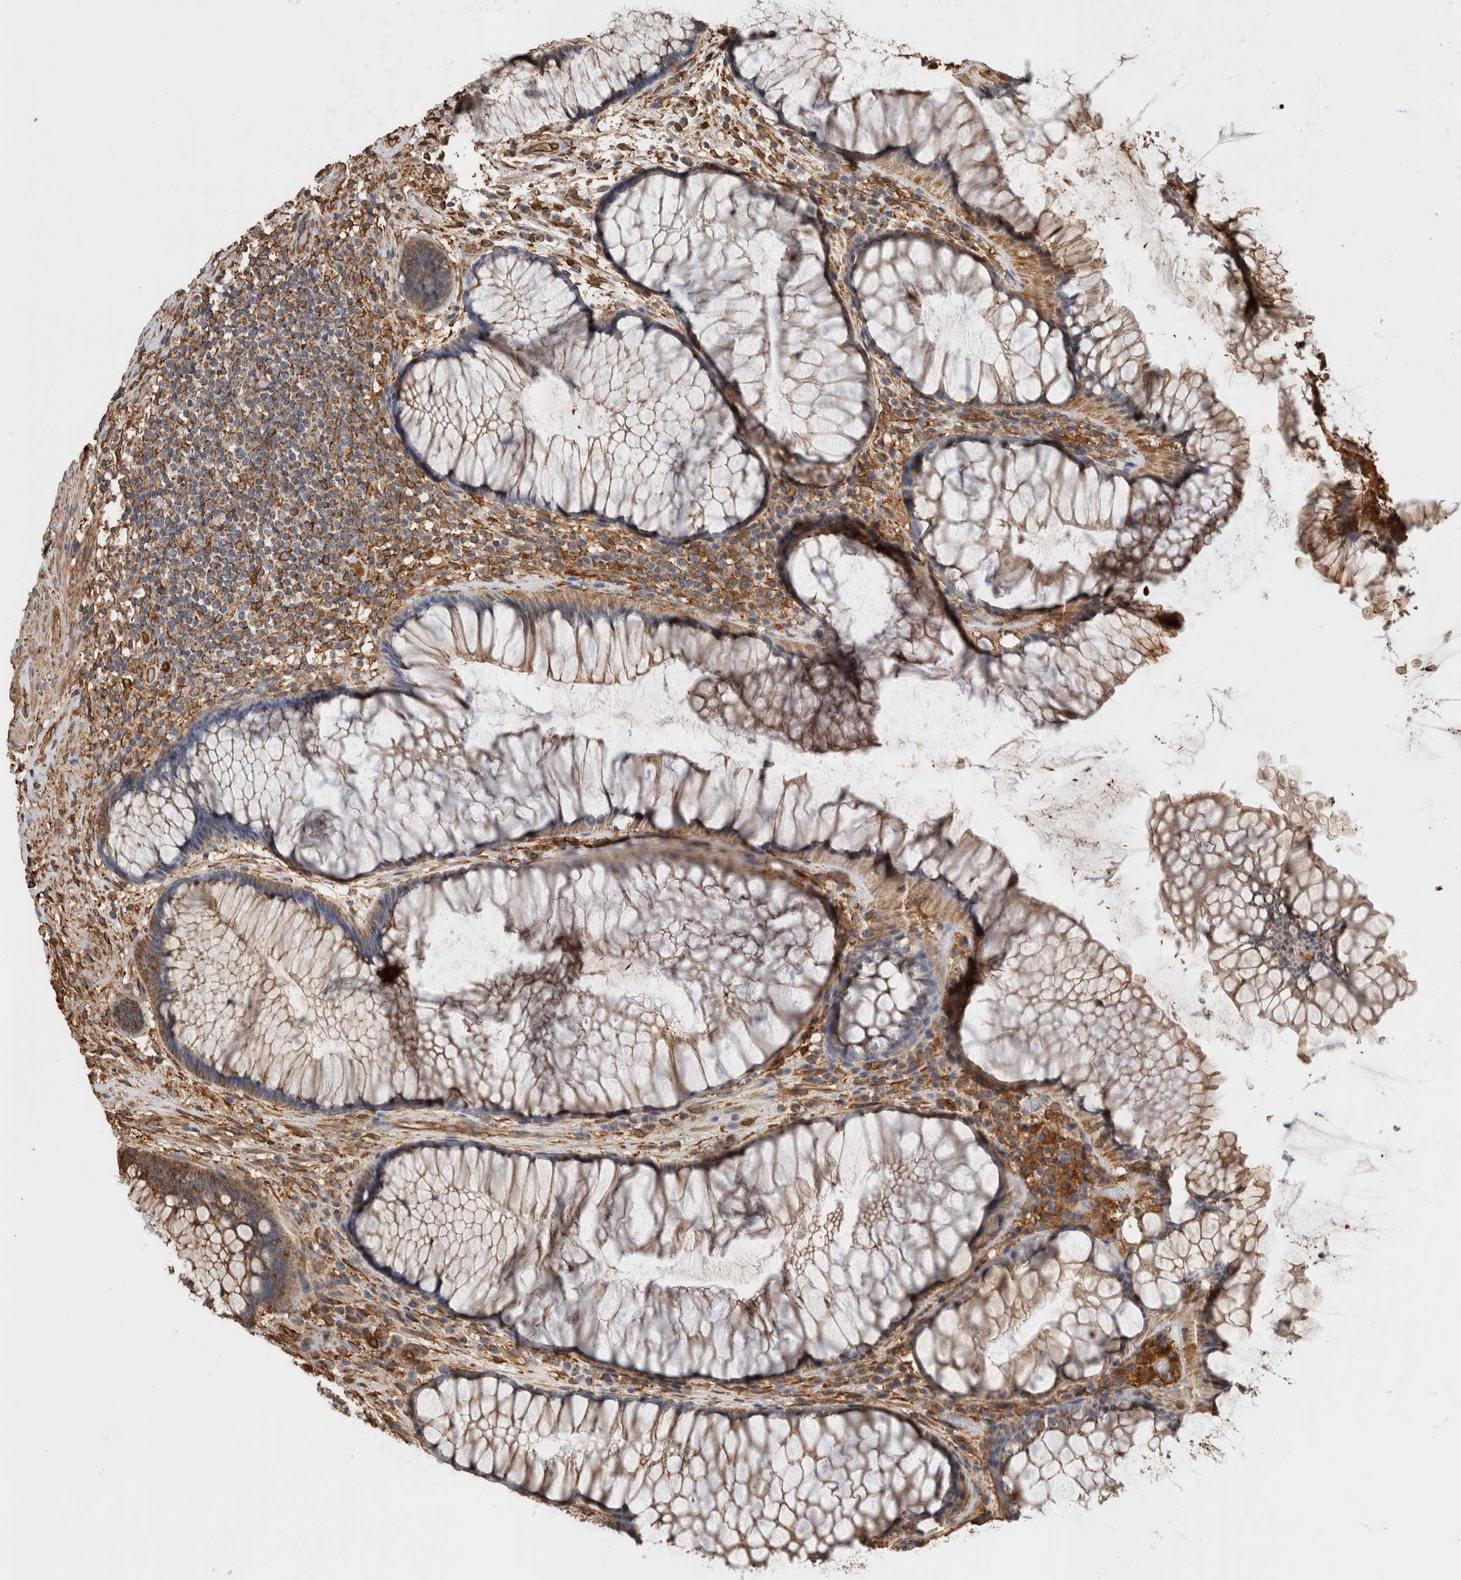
{"staining": {"intensity": "moderate", "quantity": ">75%", "location": "cytoplasmic/membranous"}, "tissue": "rectum", "cell_type": "Glandular cells", "image_type": "normal", "snomed": [{"axis": "morphology", "description": "Normal tissue, NOS"}, {"axis": "topography", "description": "Rectum"}], "caption": "Protein staining exhibits moderate cytoplasmic/membranous staining in about >75% of glandular cells in normal rectum.", "gene": "ZNF397", "patient": {"sex": "male", "age": 51}}